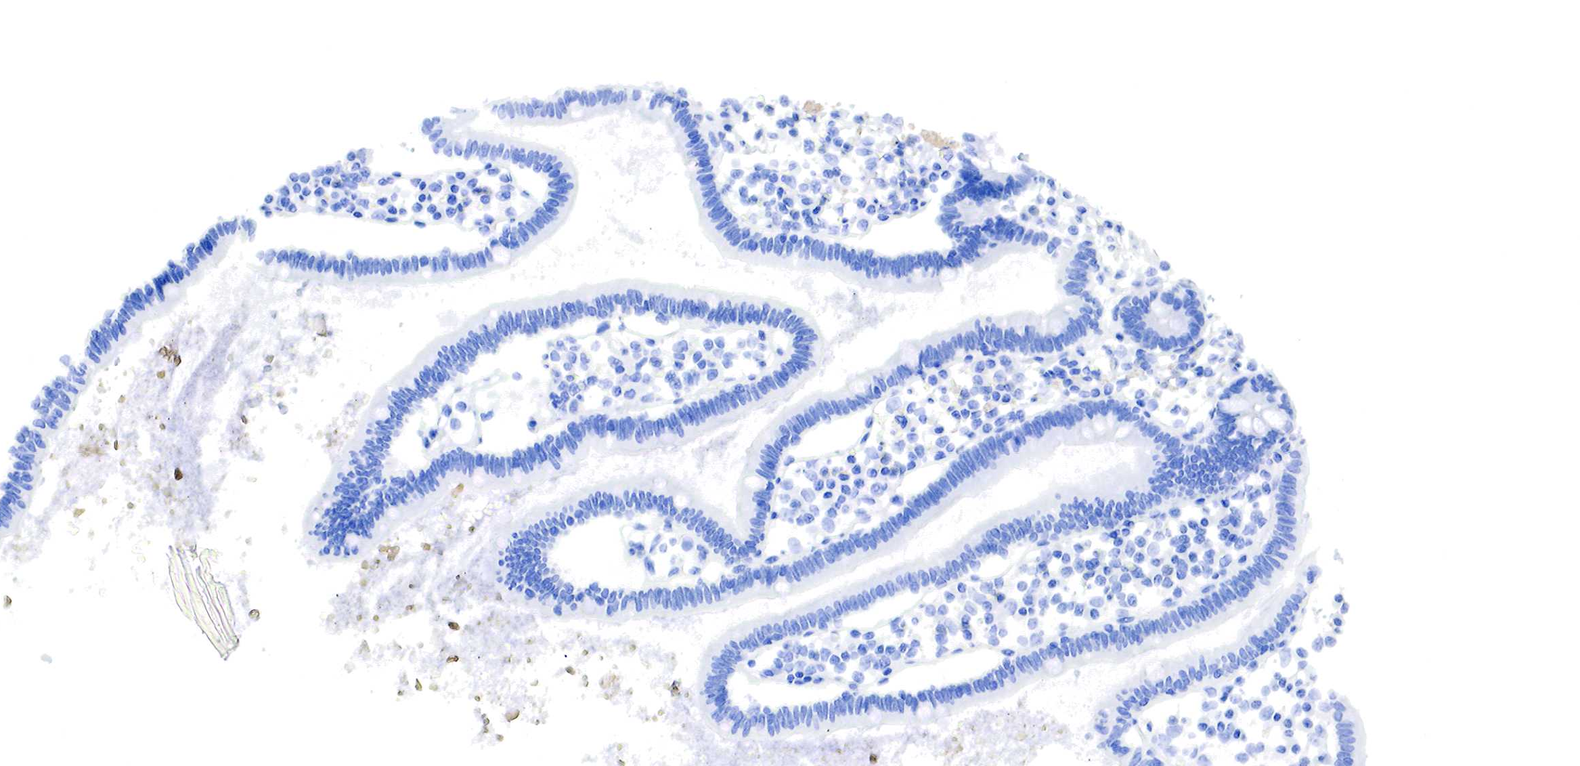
{"staining": {"intensity": "negative", "quantity": "none", "location": "none"}, "tissue": "small intestine", "cell_type": "Glandular cells", "image_type": "normal", "snomed": [{"axis": "morphology", "description": "Normal tissue, NOS"}, {"axis": "topography", "description": "Small intestine"}], "caption": "Immunohistochemical staining of benign human small intestine demonstrates no significant positivity in glandular cells. Nuclei are stained in blue.", "gene": "TPM1", "patient": {"sex": "female", "age": 37}}